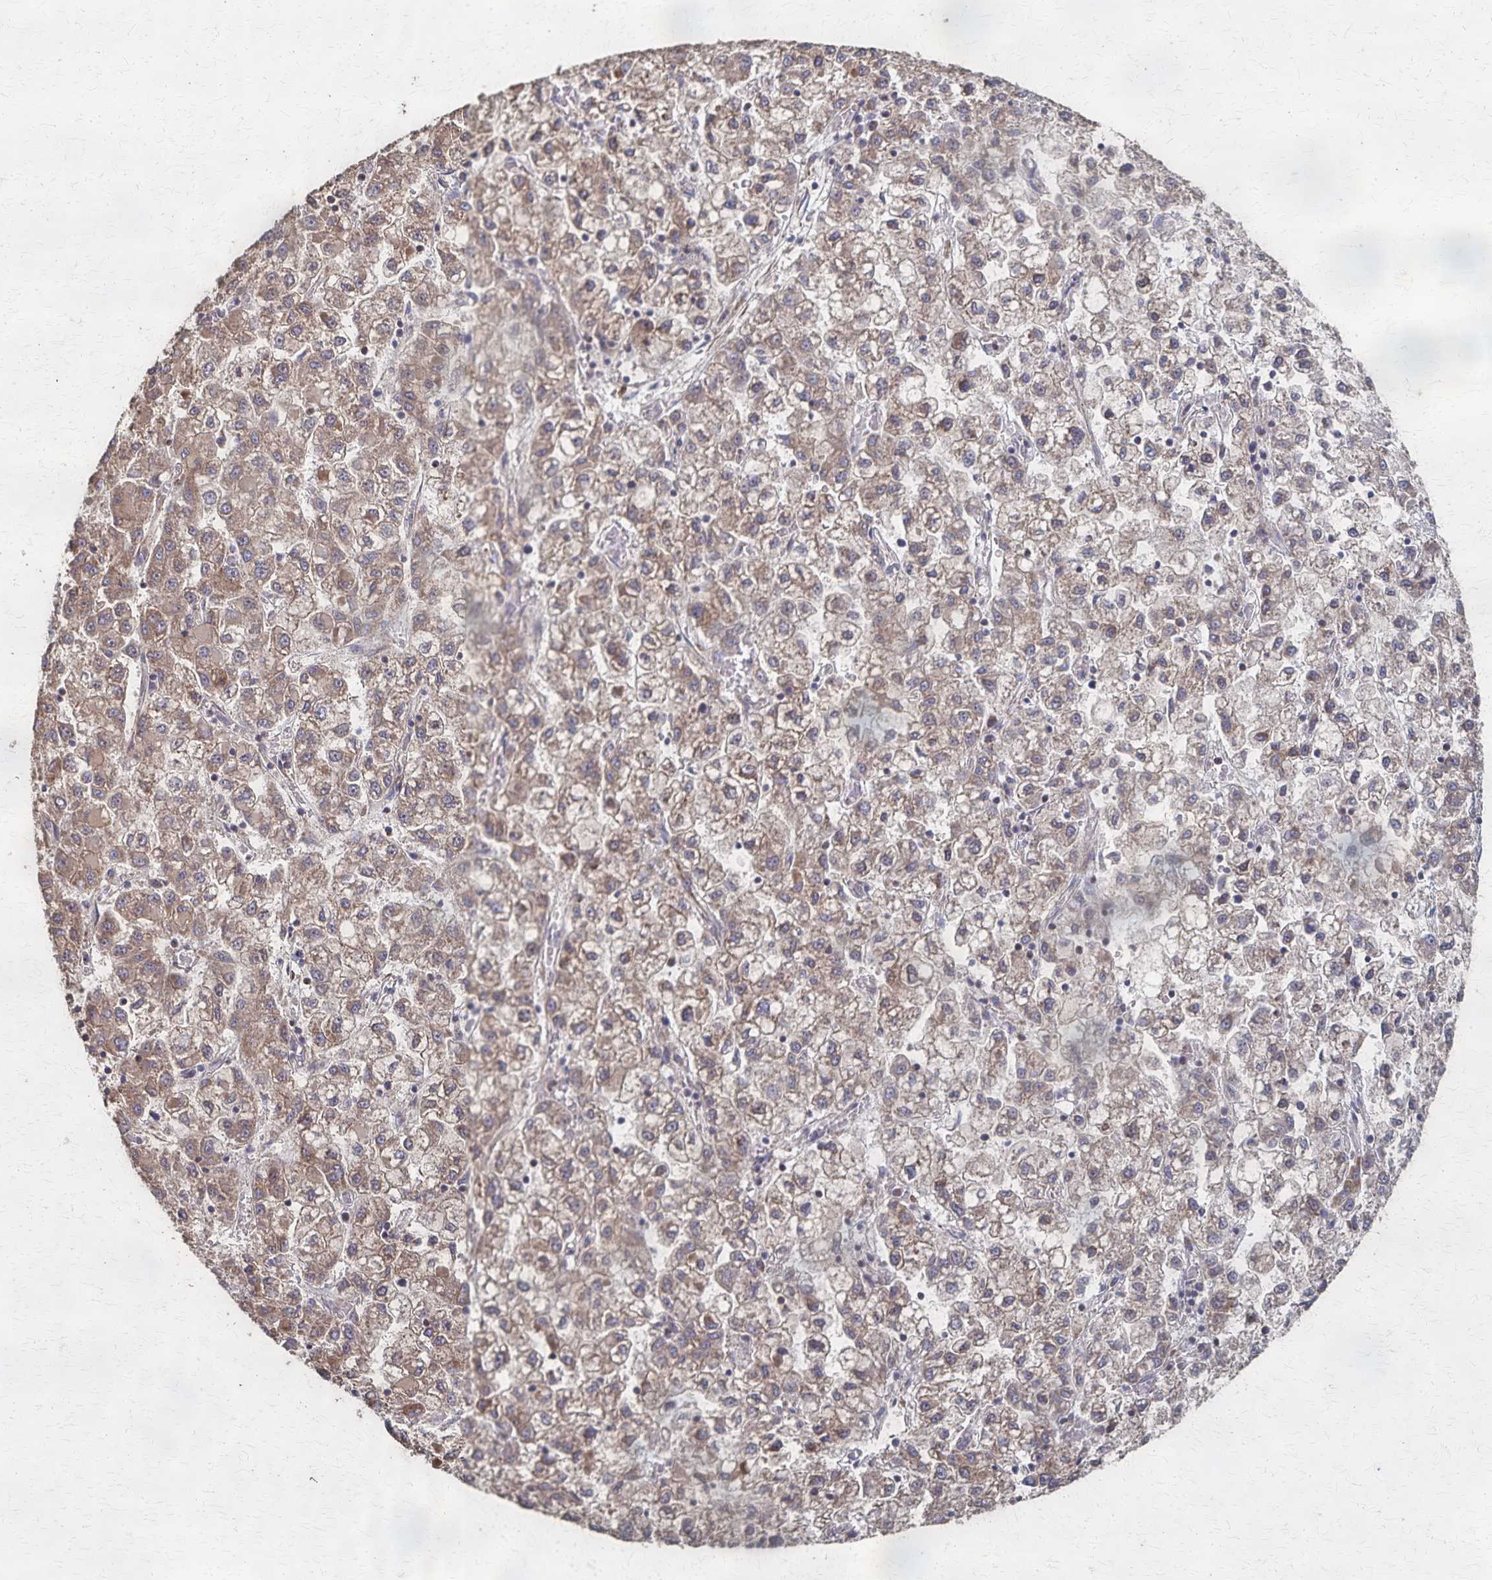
{"staining": {"intensity": "moderate", "quantity": ">75%", "location": "cytoplasmic/membranous"}, "tissue": "liver cancer", "cell_type": "Tumor cells", "image_type": "cancer", "snomed": [{"axis": "morphology", "description": "Carcinoma, Hepatocellular, NOS"}, {"axis": "topography", "description": "Liver"}], "caption": "Protein expression analysis of human hepatocellular carcinoma (liver) reveals moderate cytoplasmic/membranous staining in approximately >75% of tumor cells.", "gene": "PGAP2", "patient": {"sex": "male", "age": 40}}